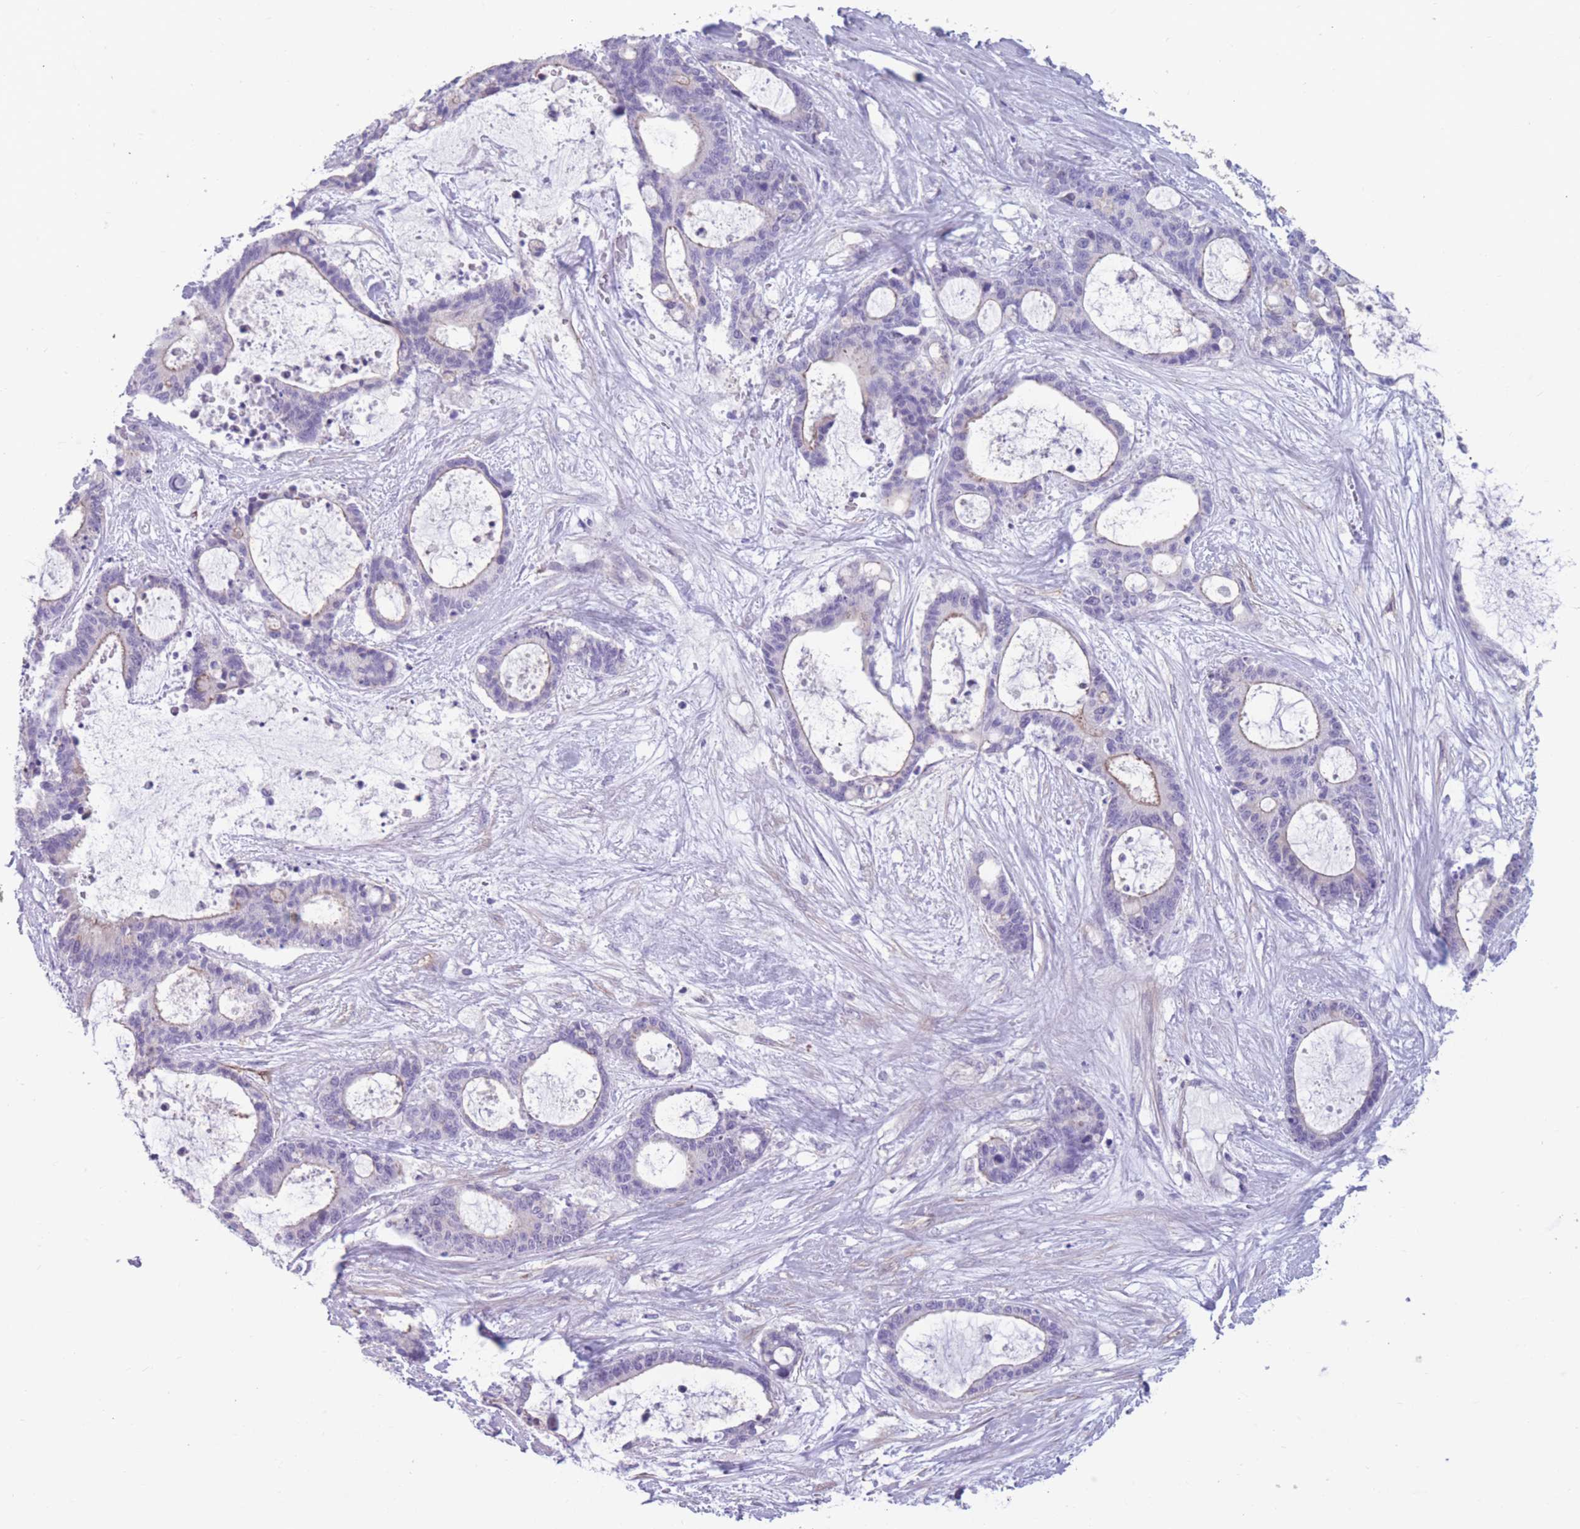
{"staining": {"intensity": "weak", "quantity": "<25%", "location": "cytoplasmic/membranous"}, "tissue": "liver cancer", "cell_type": "Tumor cells", "image_type": "cancer", "snomed": [{"axis": "morphology", "description": "Normal tissue, NOS"}, {"axis": "morphology", "description": "Cholangiocarcinoma"}, {"axis": "topography", "description": "Liver"}, {"axis": "topography", "description": "Peripheral nerve tissue"}], "caption": "This is an immunohistochemistry (IHC) photomicrograph of liver cancer (cholangiocarcinoma). There is no staining in tumor cells.", "gene": "DPYD", "patient": {"sex": "female", "age": 73}}